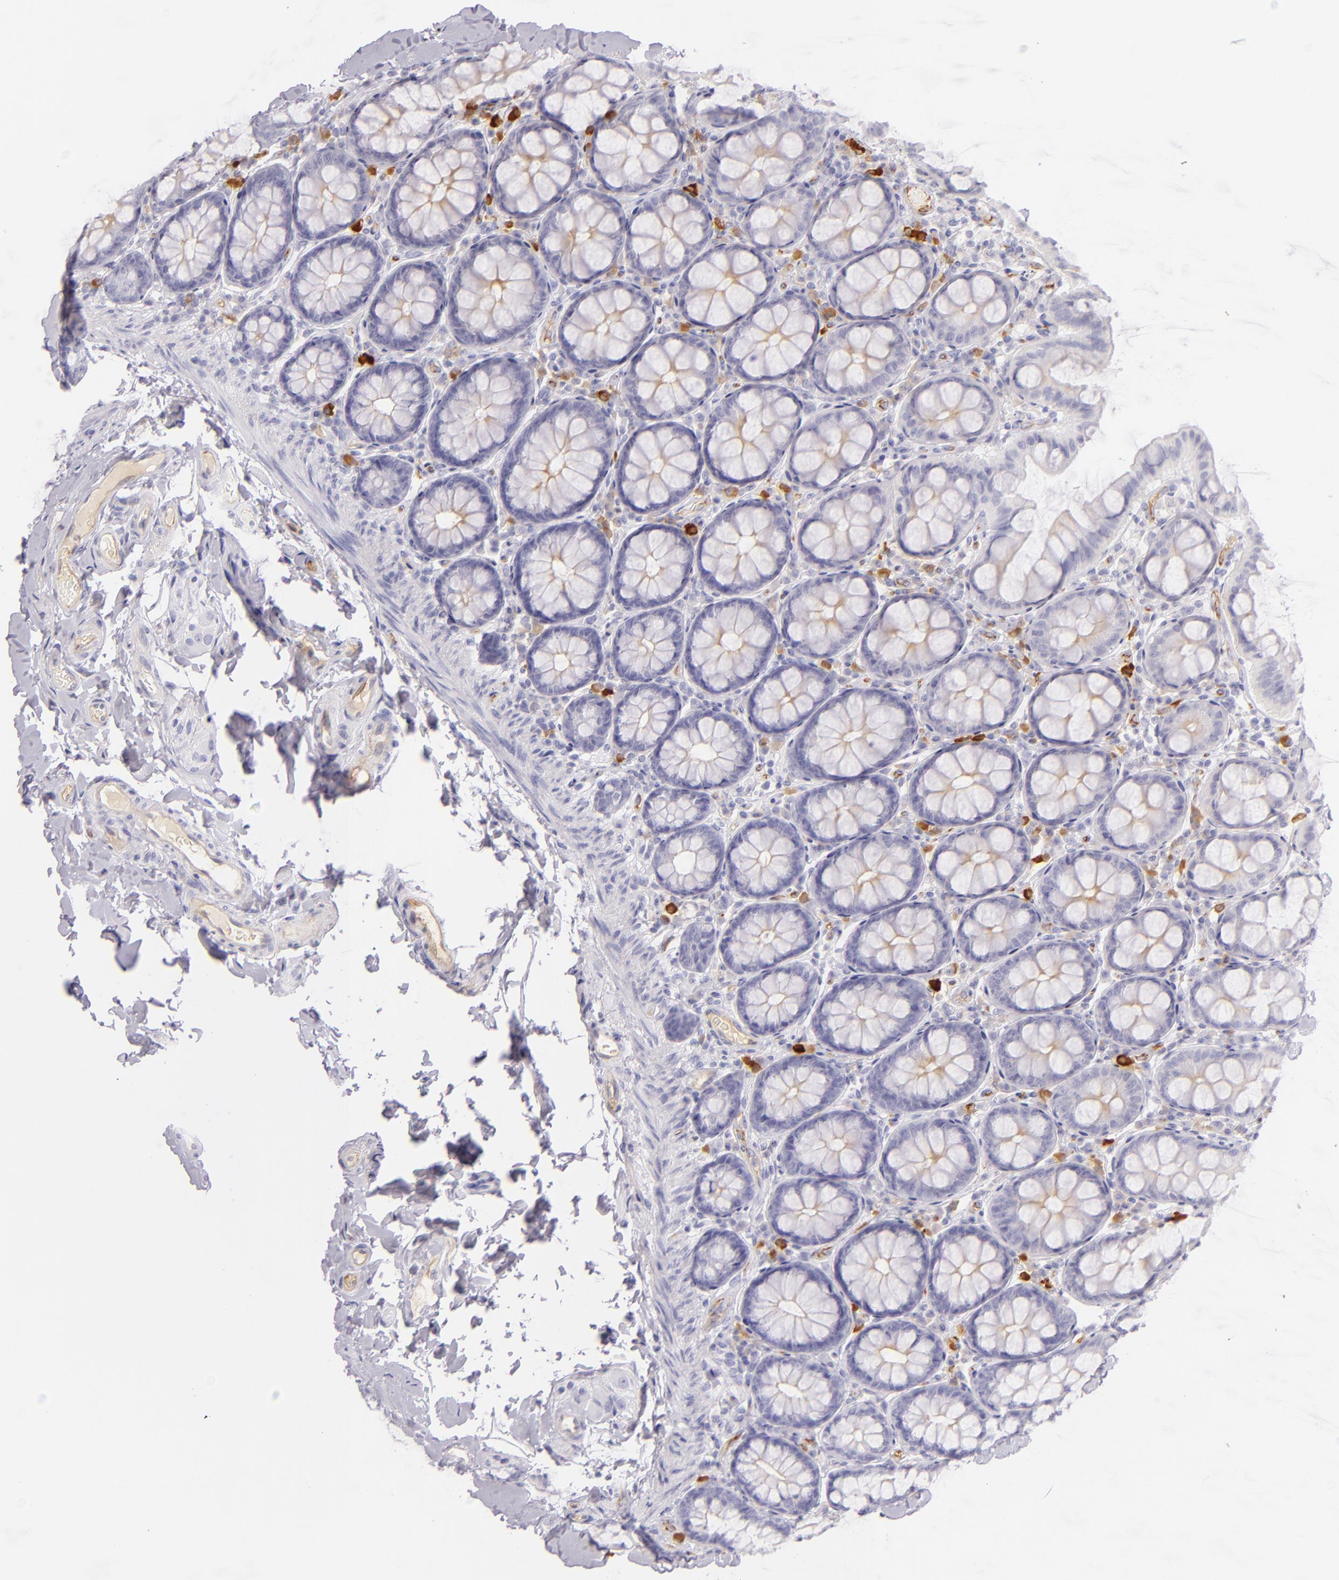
{"staining": {"intensity": "moderate", "quantity": "25%-75%", "location": "cytoplasmic/membranous"}, "tissue": "colon", "cell_type": "Endothelial cells", "image_type": "normal", "snomed": [{"axis": "morphology", "description": "Normal tissue, NOS"}, {"axis": "topography", "description": "Colon"}], "caption": "Colon stained with IHC demonstrates moderate cytoplasmic/membranous expression in about 25%-75% of endothelial cells.", "gene": "ICAM1", "patient": {"sex": "female", "age": 61}}